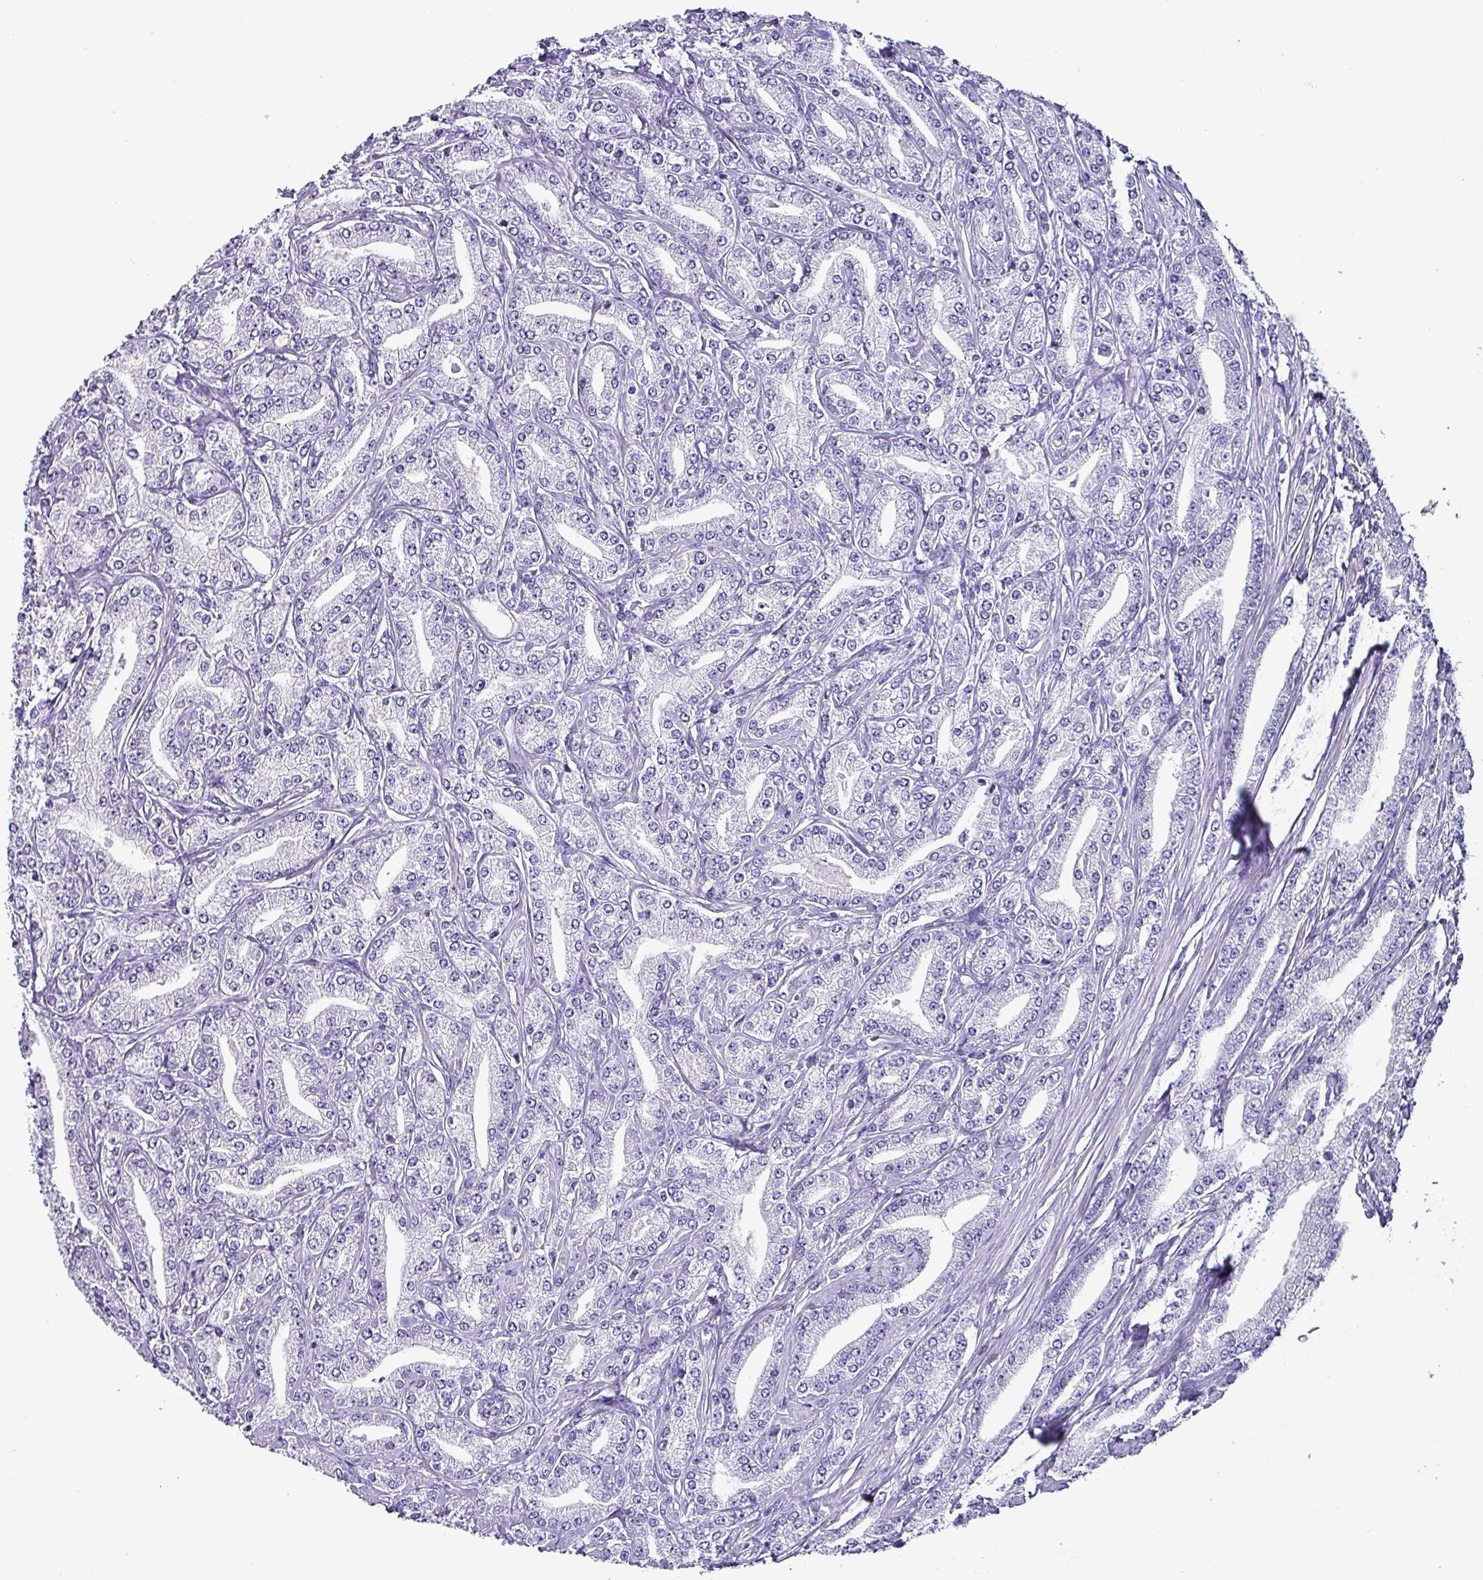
{"staining": {"intensity": "negative", "quantity": "none", "location": "none"}, "tissue": "prostate cancer", "cell_type": "Tumor cells", "image_type": "cancer", "snomed": [{"axis": "morphology", "description": "Adenocarcinoma, High grade"}, {"axis": "topography", "description": "Prostate"}], "caption": "An IHC micrograph of prostate cancer is shown. There is no staining in tumor cells of prostate cancer.", "gene": "KRT6C", "patient": {"sex": "male", "age": 66}}